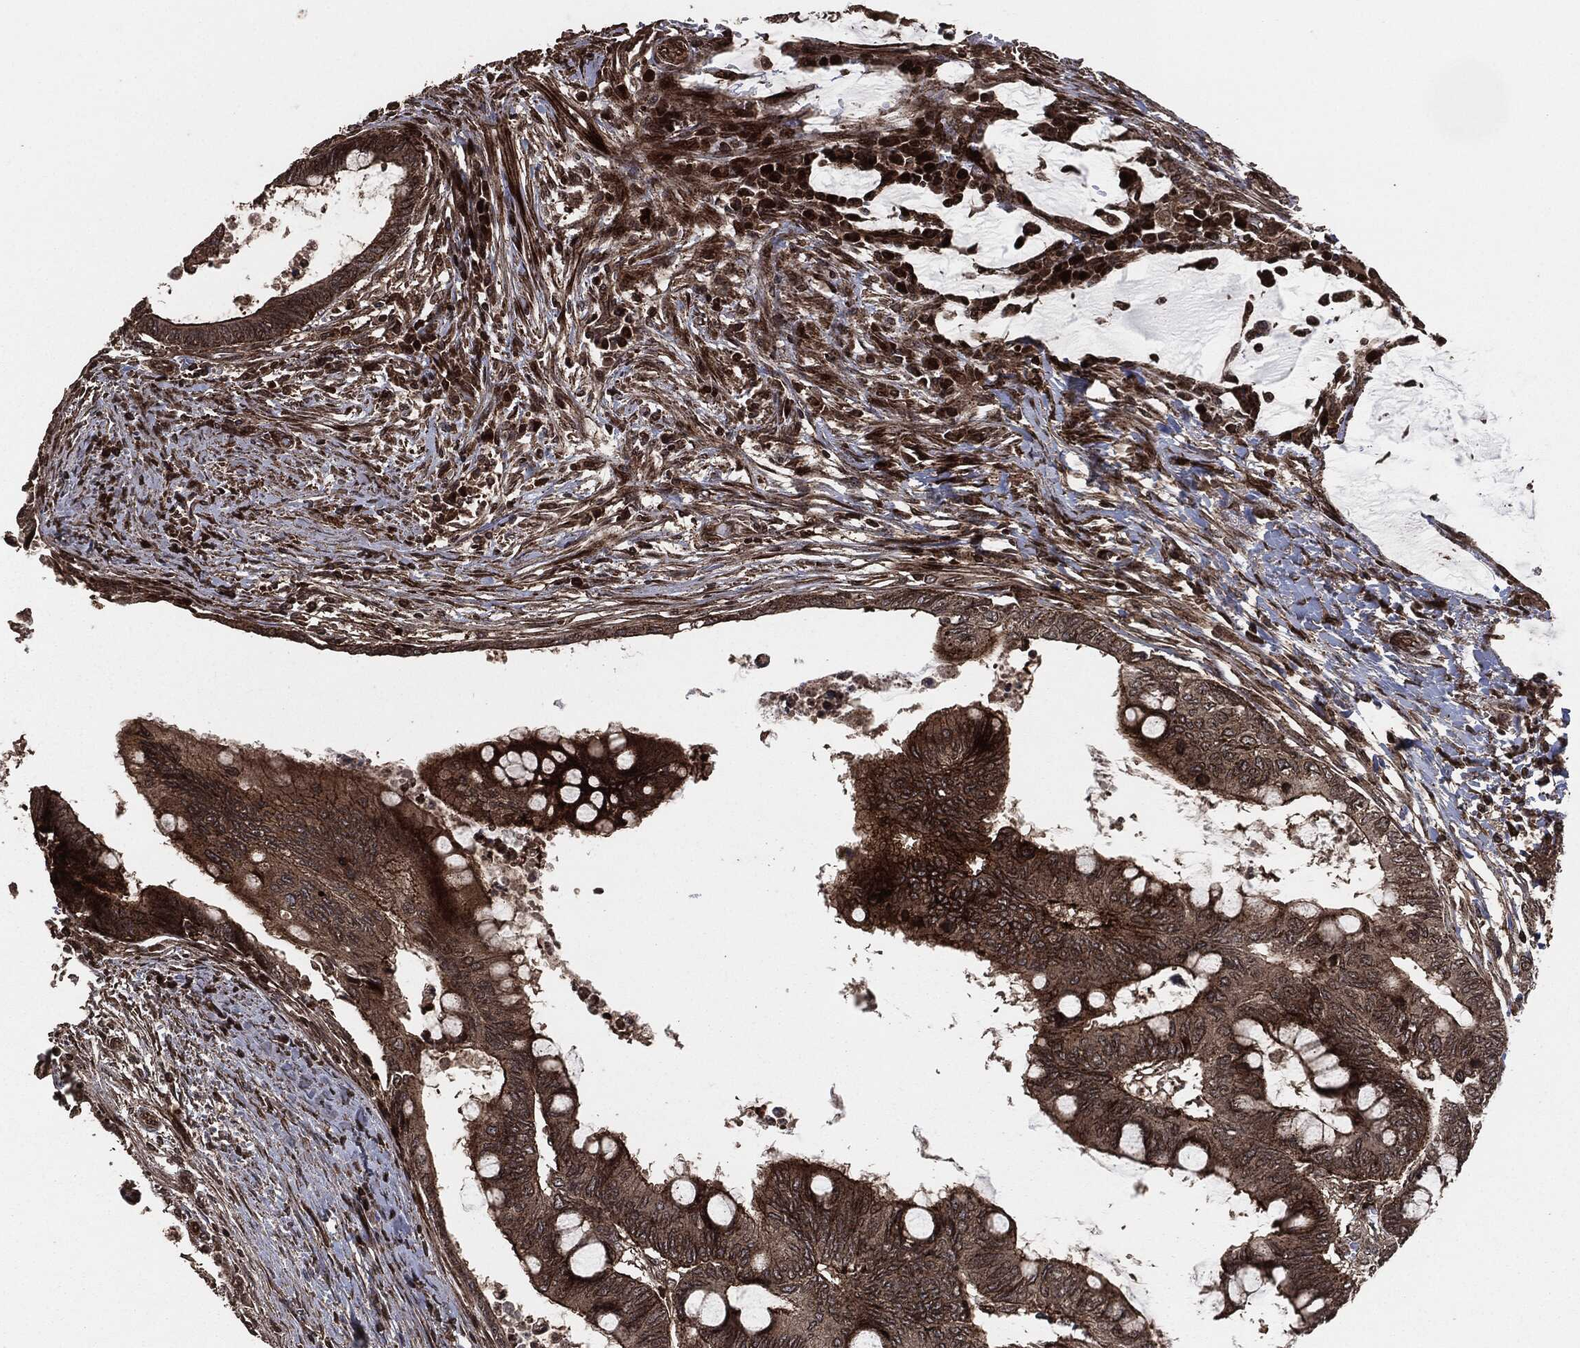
{"staining": {"intensity": "moderate", "quantity": ">75%", "location": "cytoplasmic/membranous"}, "tissue": "colorectal cancer", "cell_type": "Tumor cells", "image_type": "cancer", "snomed": [{"axis": "morphology", "description": "Normal tissue, NOS"}, {"axis": "morphology", "description": "Adenocarcinoma, NOS"}, {"axis": "topography", "description": "Rectum"}, {"axis": "topography", "description": "Peripheral nerve tissue"}], "caption": "Colorectal cancer stained for a protein displays moderate cytoplasmic/membranous positivity in tumor cells. Ihc stains the protein in brown and the nuclei are stained blue.", "gene": "IFIT1", "patient": {"sex": "male", "age": 92}}